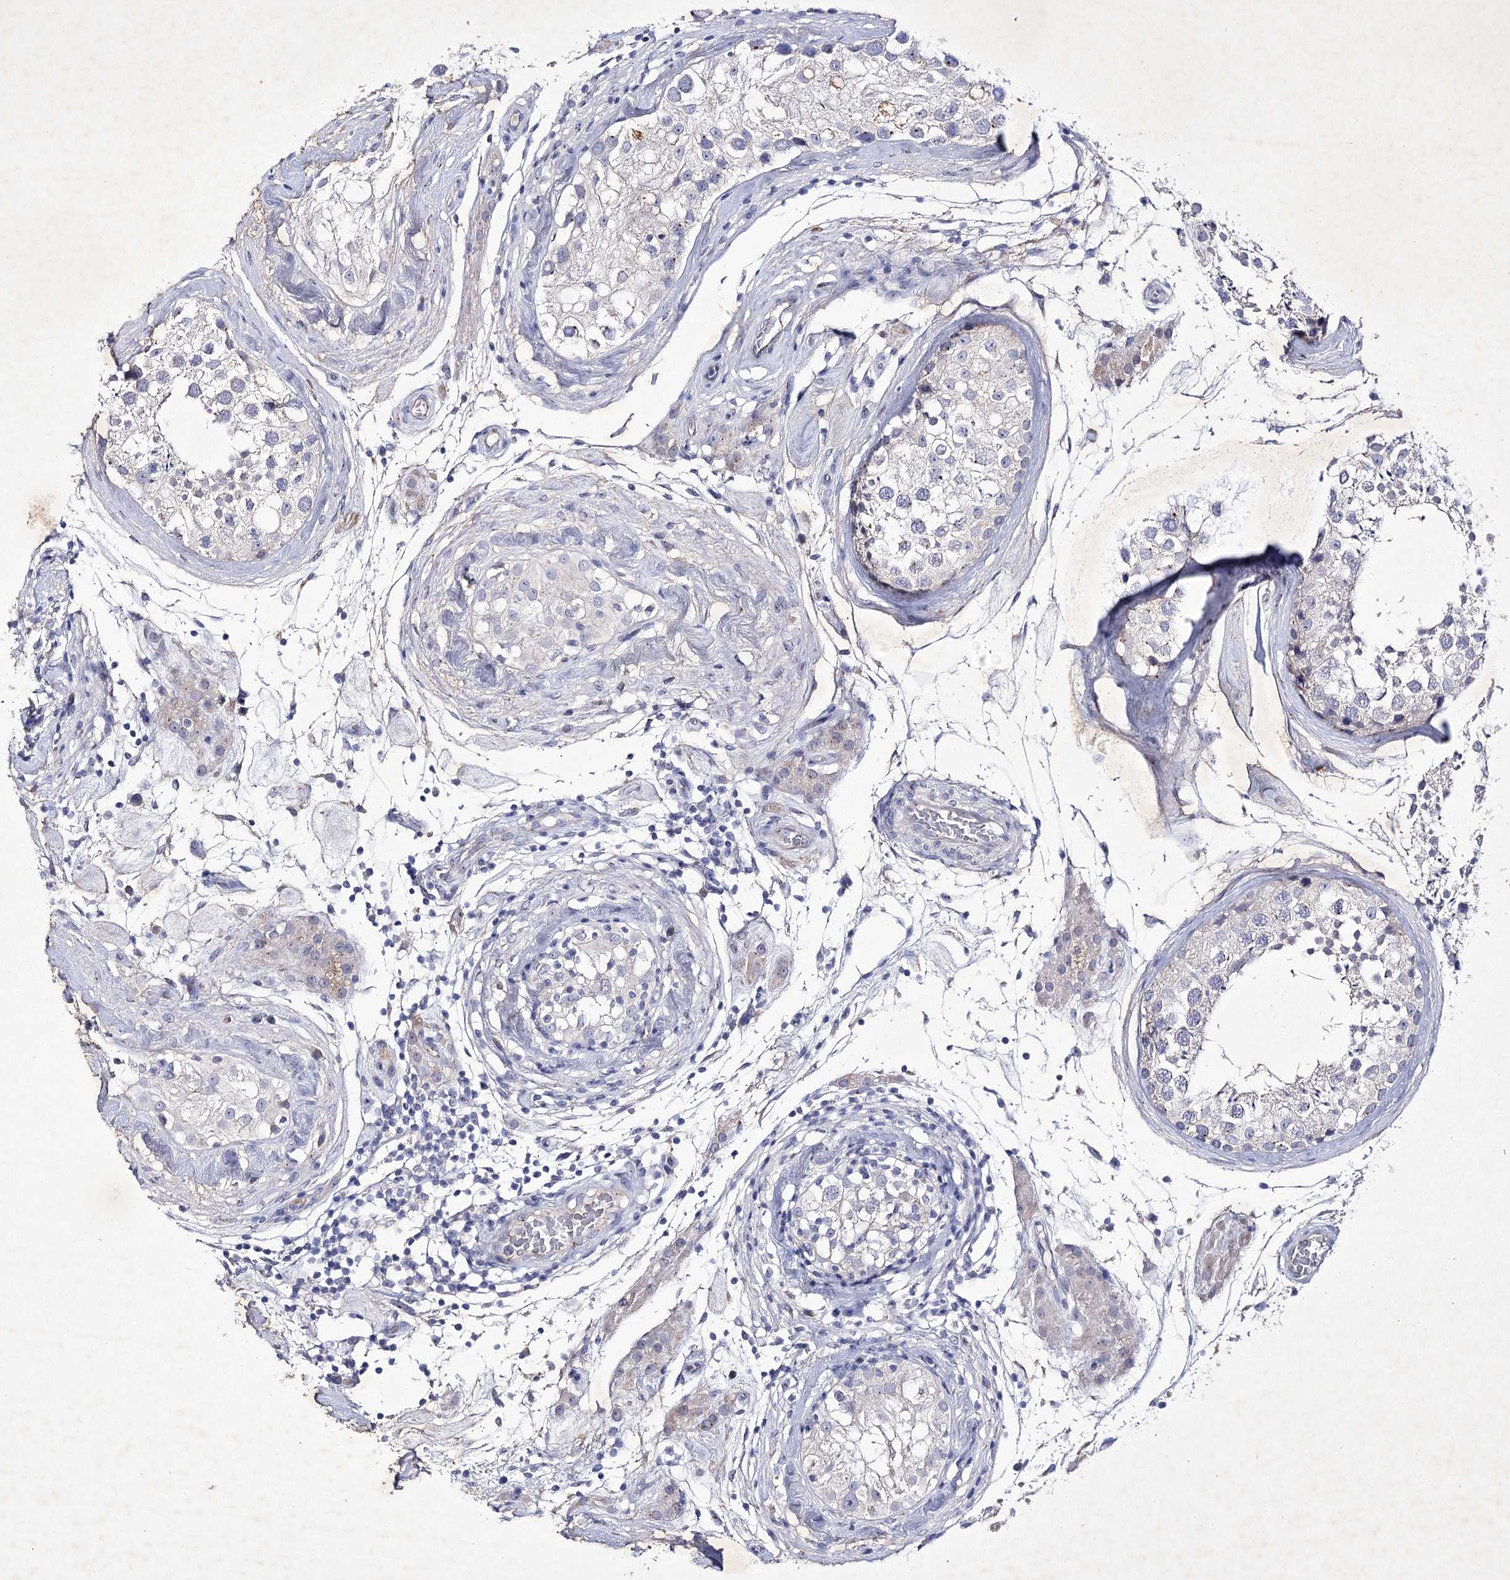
{"staining": {"intensity": "negative", "quantity": "none", "location": "none"}, "tissue": "testis", "cell_type": "Cells in seminiferous ducts", "image_type": "normal", "snomed": [{"axis": "morphology", "description": "Normal tissue, NOS"}, {"axis": "topography", "description": "Testis"}], "caption": "DAB immunohistochemical staining of benign testis reveals no significant expression in cells in seminiferous ducts. The staining is performed using DAB (3,3'-diaminobenzidine) brown chromogen with nuclei counter-stained in using hematoxylin.", "gene": "COX15", "patient": {"sex": "male", "age": 46}}